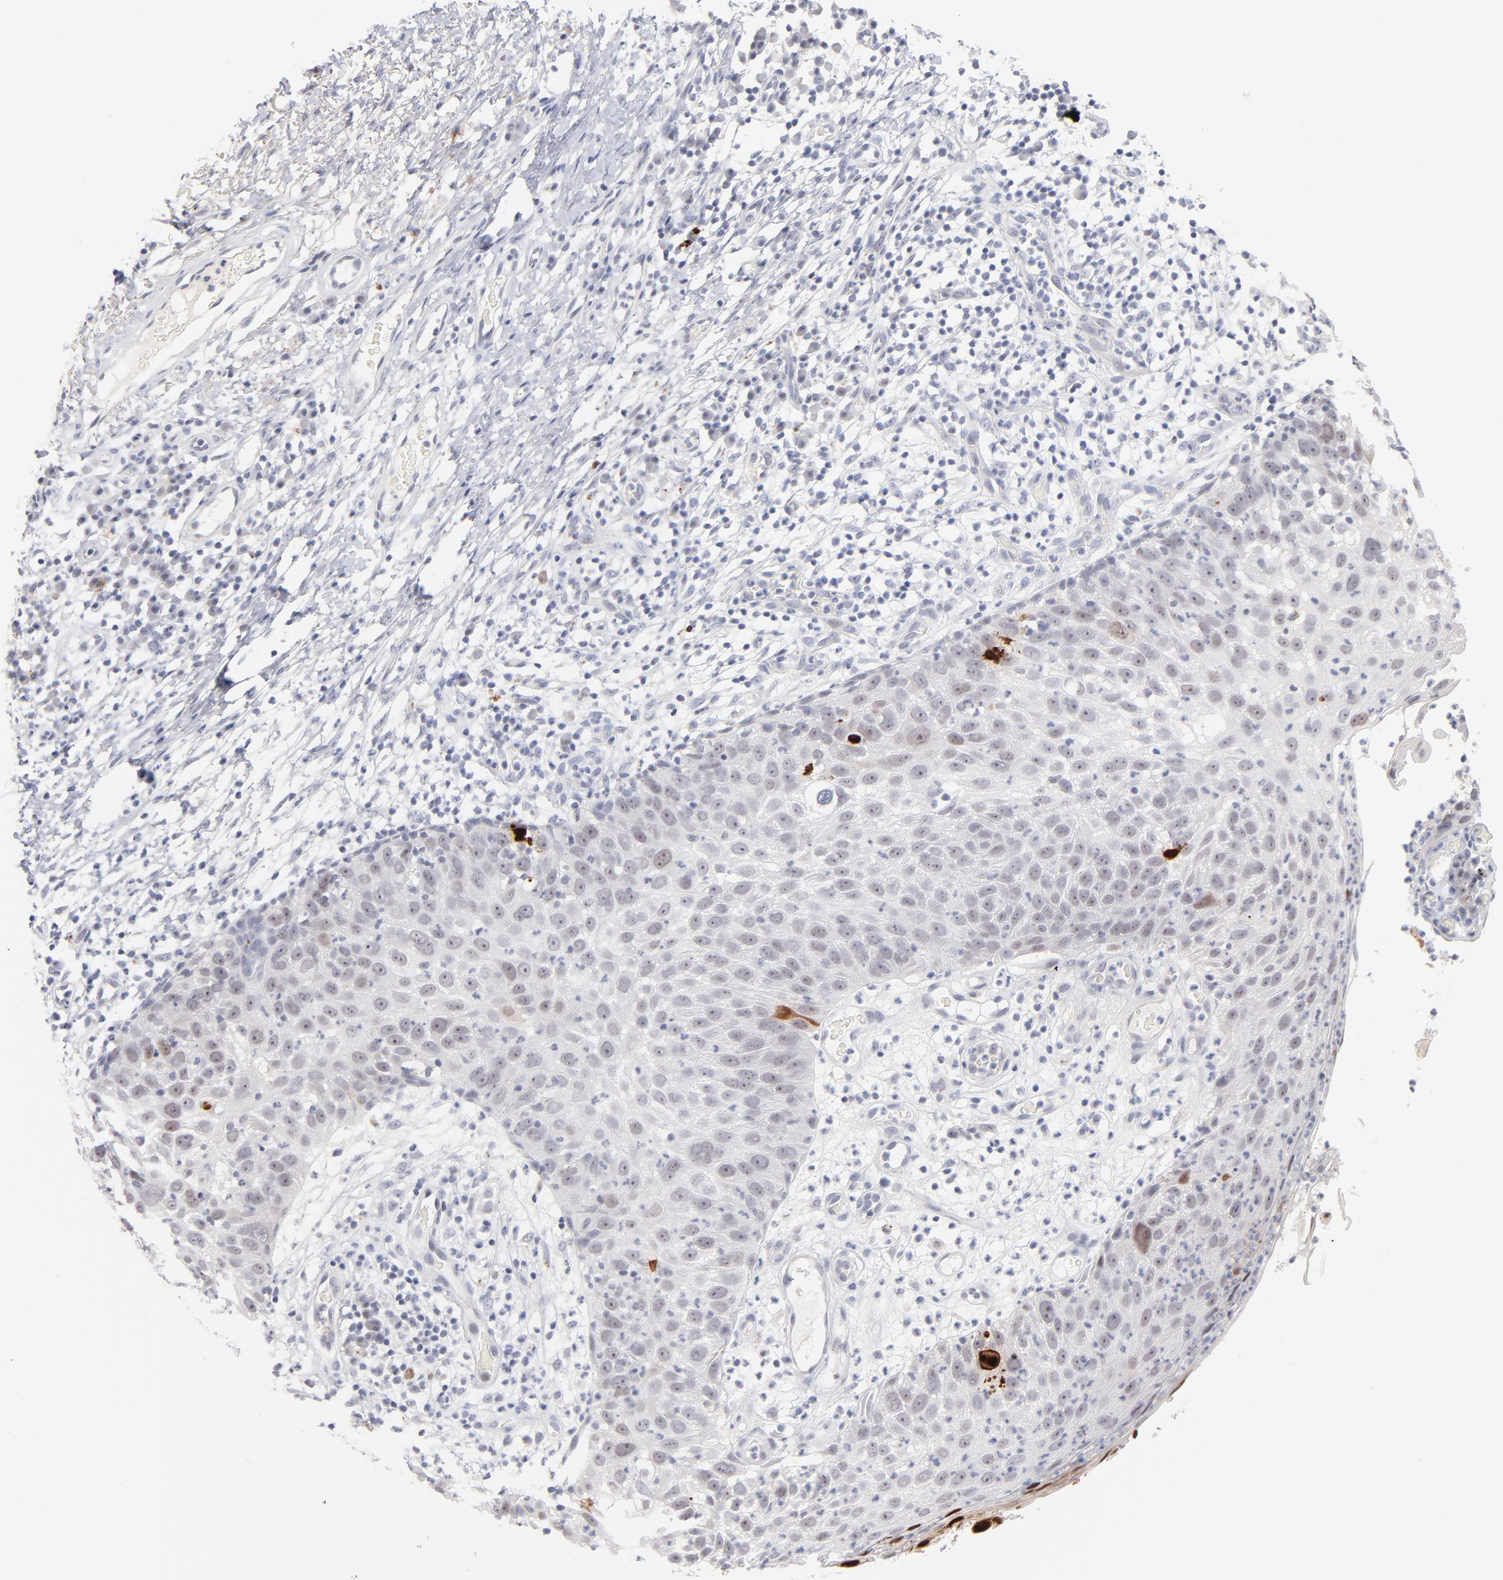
{"staining": {"intensity": "negative", "quantity": "none", "location": "none"}, "tissue": "skin cancer", "cell_type": "Tumor cells", "image_type": "cancer", "snomed": [{"axis": "morphology", "description": "Squamous cell carcinoma, NOS"}, {"axis": "topography", "description": "Skin"}], "caption": "There is no significant expression in tumor cells of squamous cell carcinoma (skin).", "gene": "PARP1", "patient": {"sex": "male", "age": 87}}